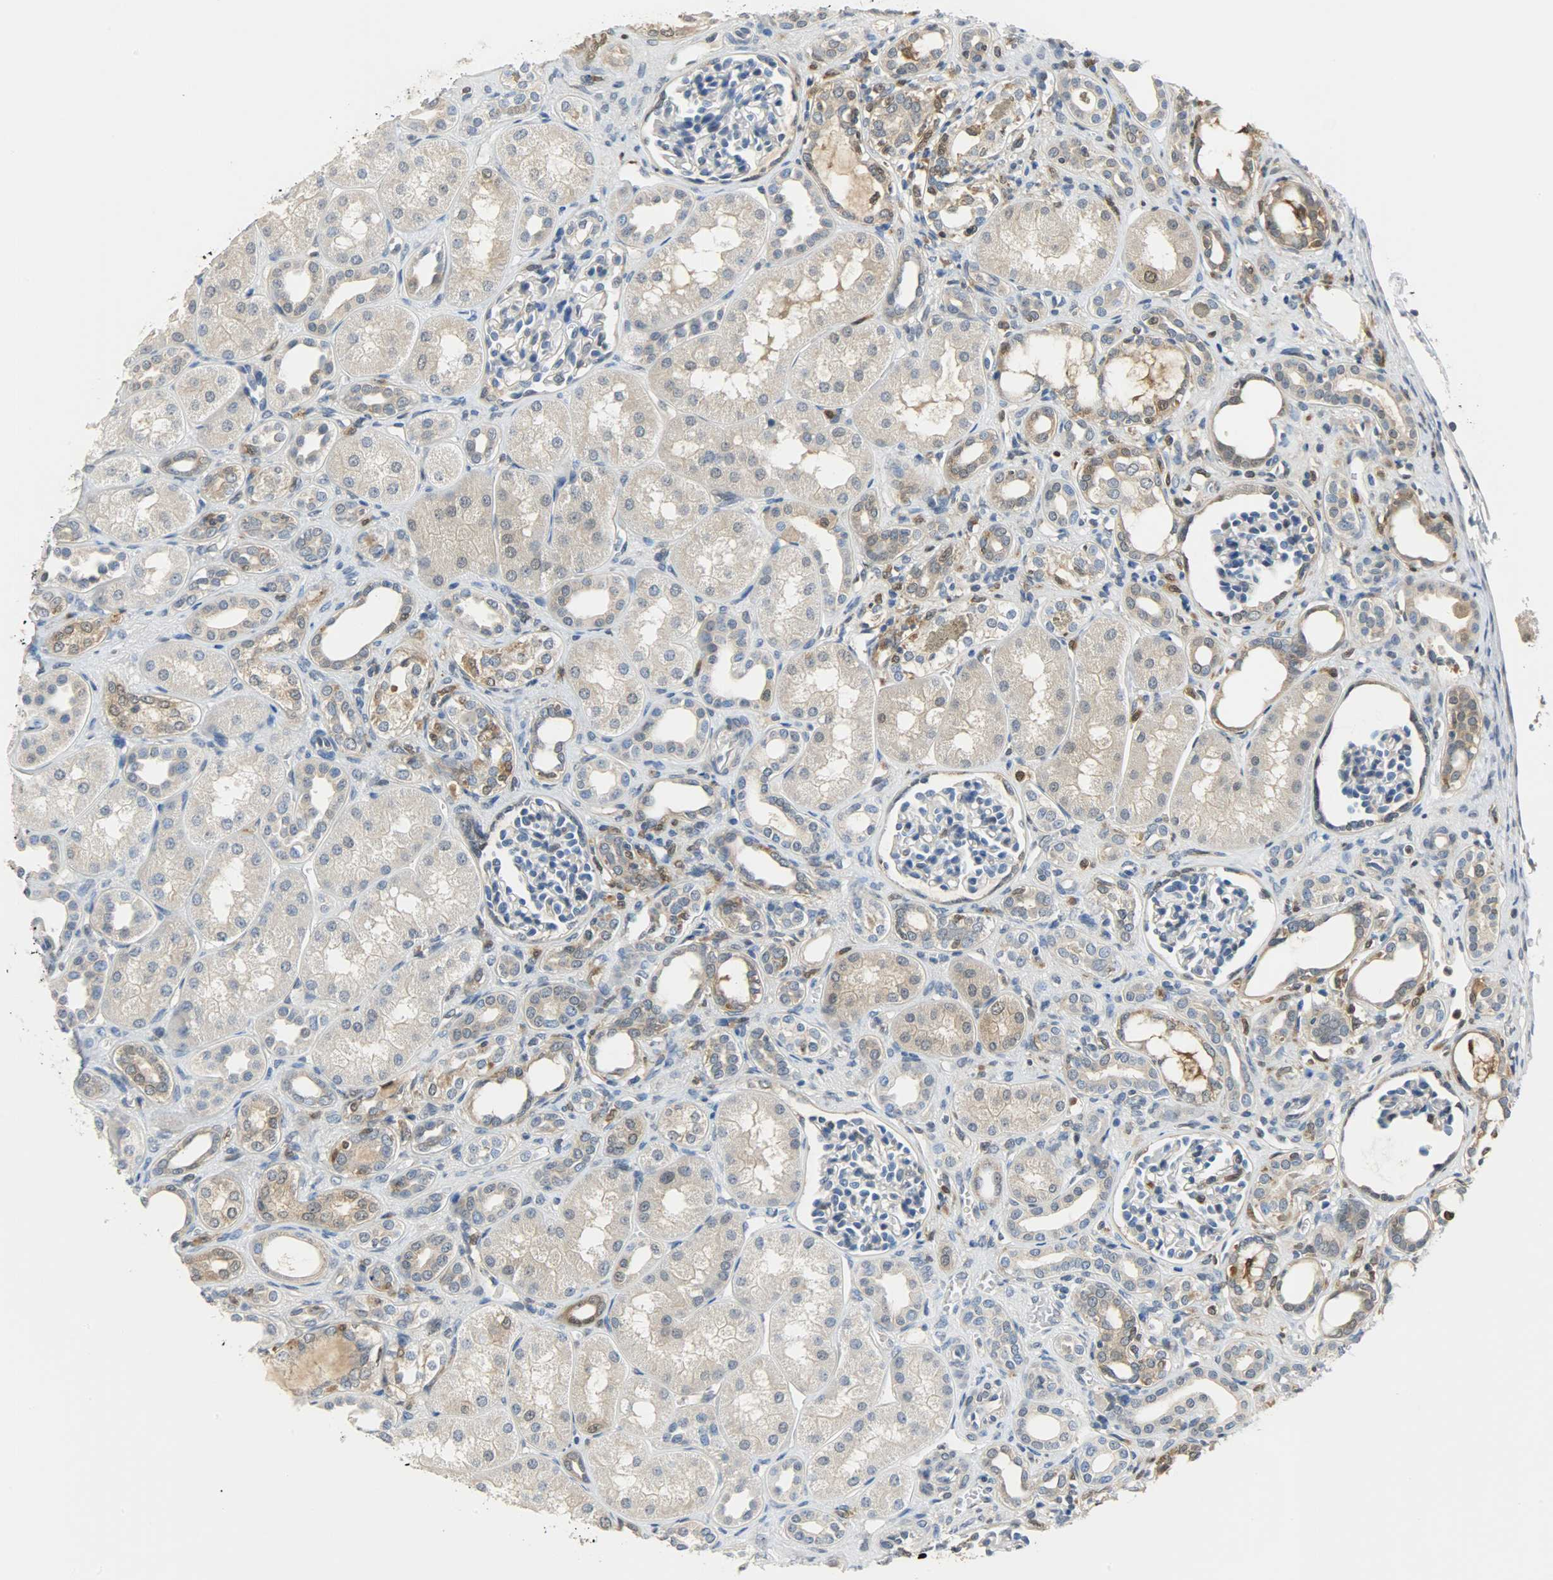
{"staining": {"intensity": "negative", "quantity": "none", "location": "none"}, "tissue": "kidney", "cell_type": "Cells in glomeruli", "image_type": "normal", "snomed": [{"axis": "morphology", "description": "Normal tissue, NOS"}, {"axis": "topography", "description": "Kidney"}], "caption": "There is no significant staining in cells in glomeruli of kidney. (DAB immunohistochemistry (IHC), high magnification).", "gene": "EIF4EBP1", "patient": {"sex": "male", "age": 7}}